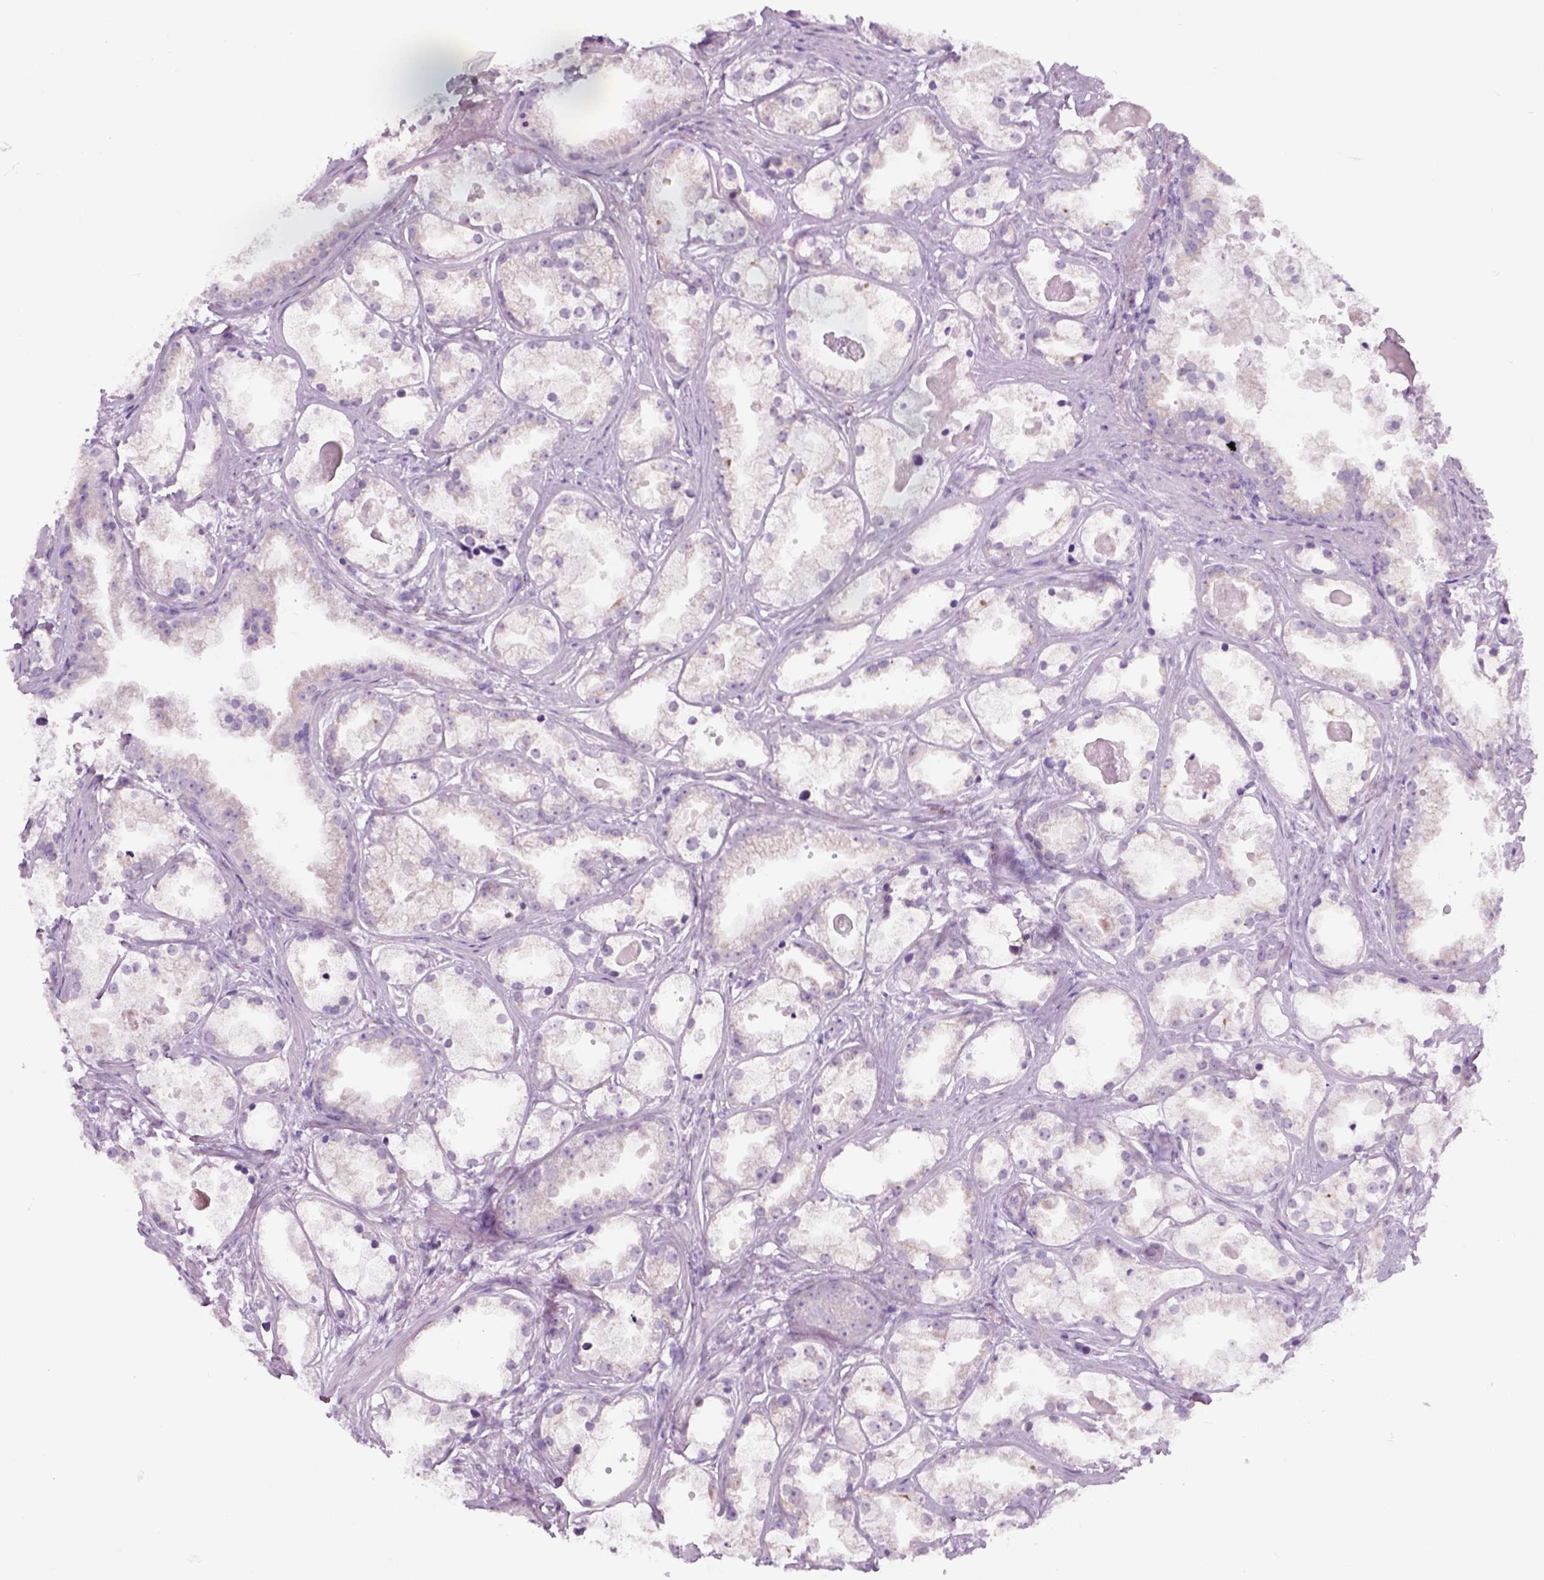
{"staining": {"intensity": "negative", "quantity": "none", "location": "none"}, "tissue": "prostate cancer", "cell_type": "Tumor cells", "image_type": "cancer", "snomed": [{"axis": "morphology", "description": "Adenocarcinoma, Low grade"}, {"axis": "topography", "description": "Prostate"}], "caption": "DAB (3,3'-diaminobenzidine) immunohistochemical staining of adenocarcinoma (low-grade) (prostate) exhibits no significant expression in tumor cells.", "gene": "IL4", "patient": {"sex": "male", "age": 65}}